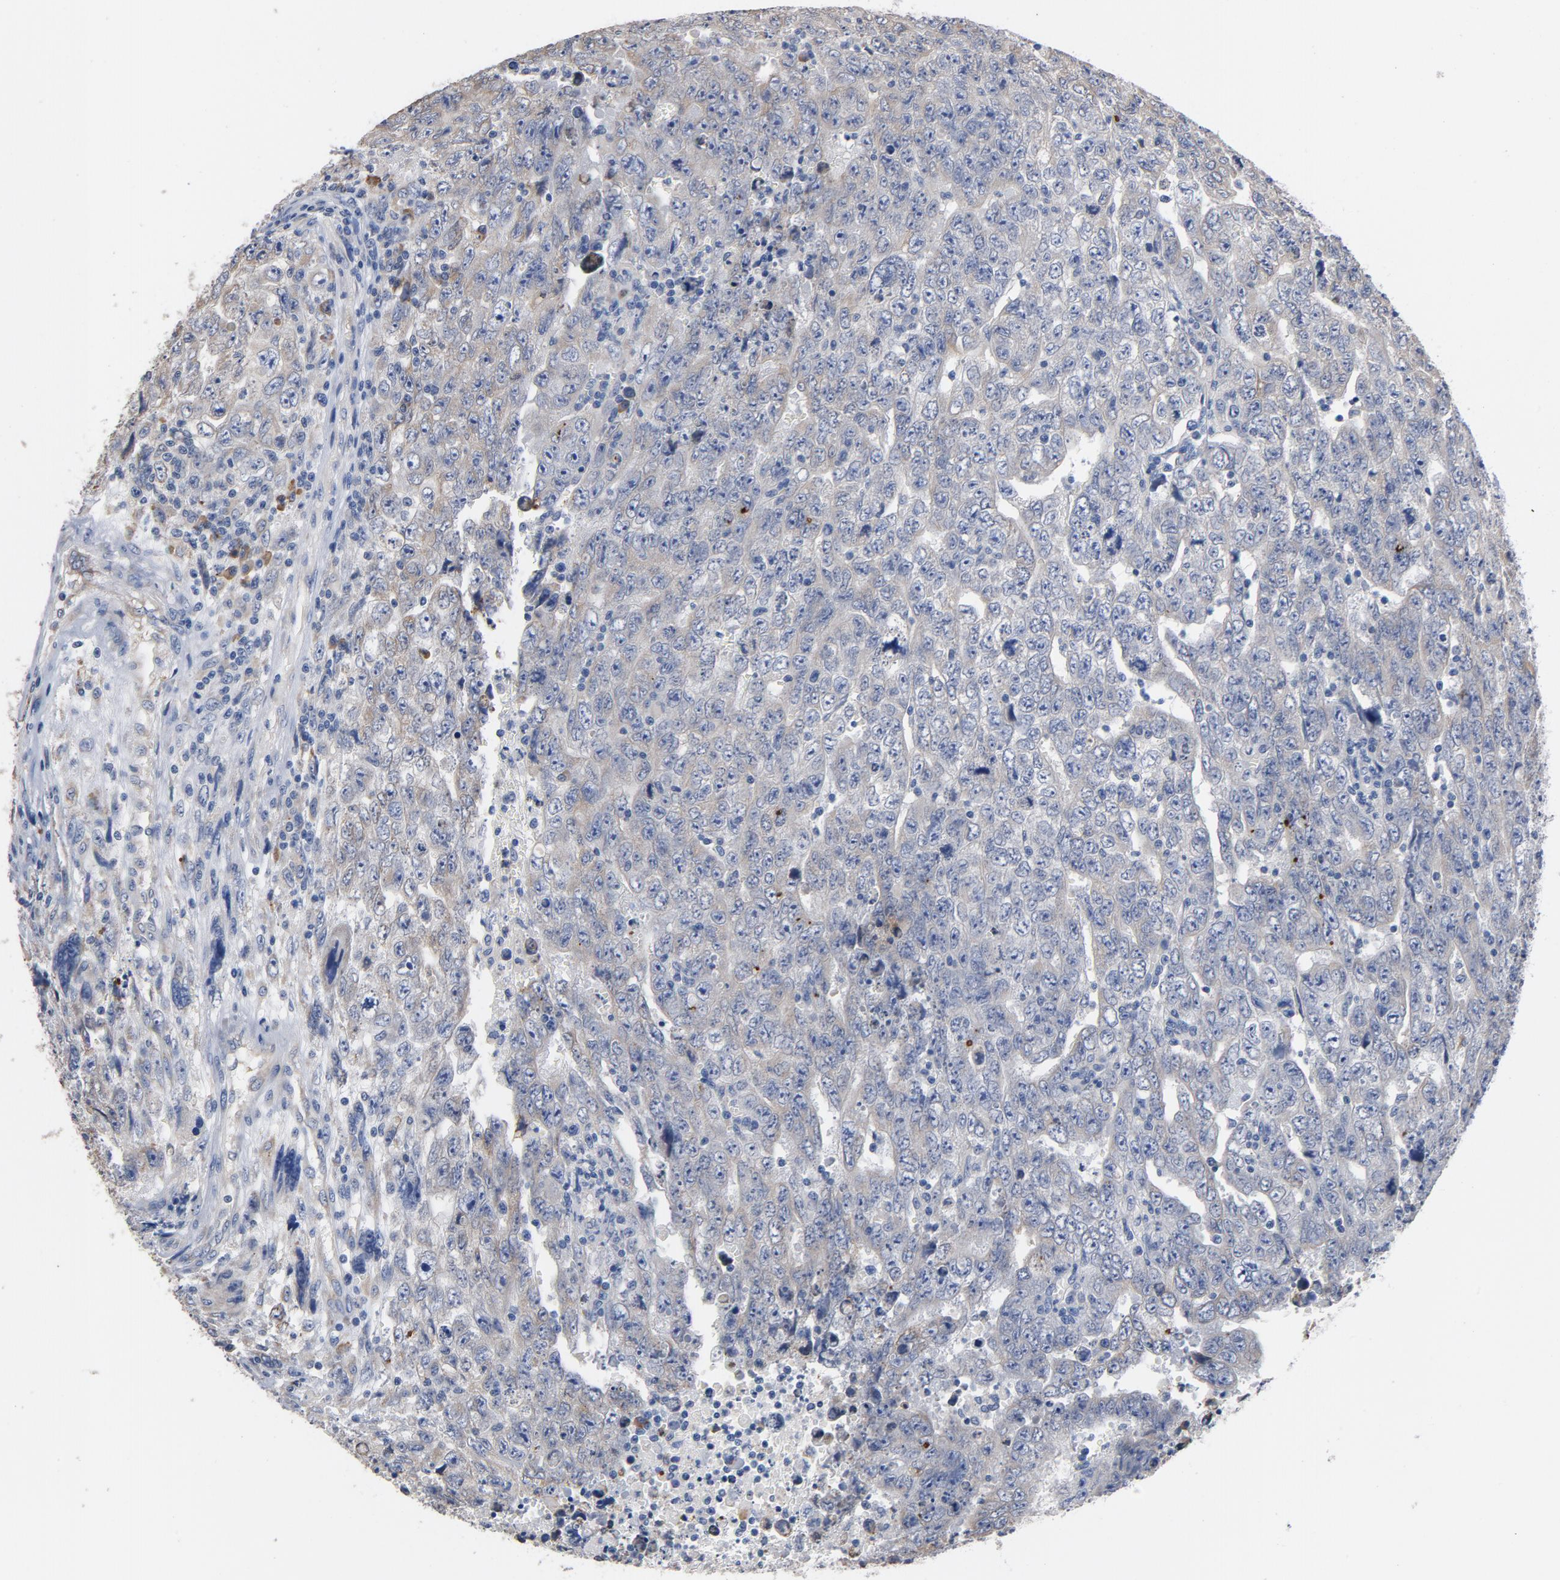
{"staining": {"intensity": "negative", "quantity": "none", "location": "none"}, "tissue": "testis cancer", "cell_type": "Tumor cells", "image_type": "cancer", "snomed": [{"axis": "morphology", "description": "Carcinoma, Embryonal, NOS"}, {"axis": "topography", "description": "Testis"}], "caption": "IHC histopathology image of human testis cancer (embryonal carcinoma) stained for a protein (brown), which exhibits no positivity in tumor cells. (DAB immunohistochemistry (IHC), high magnification).", "gene": "TLR4", "patient": {"sex": "male", "age": 28}}